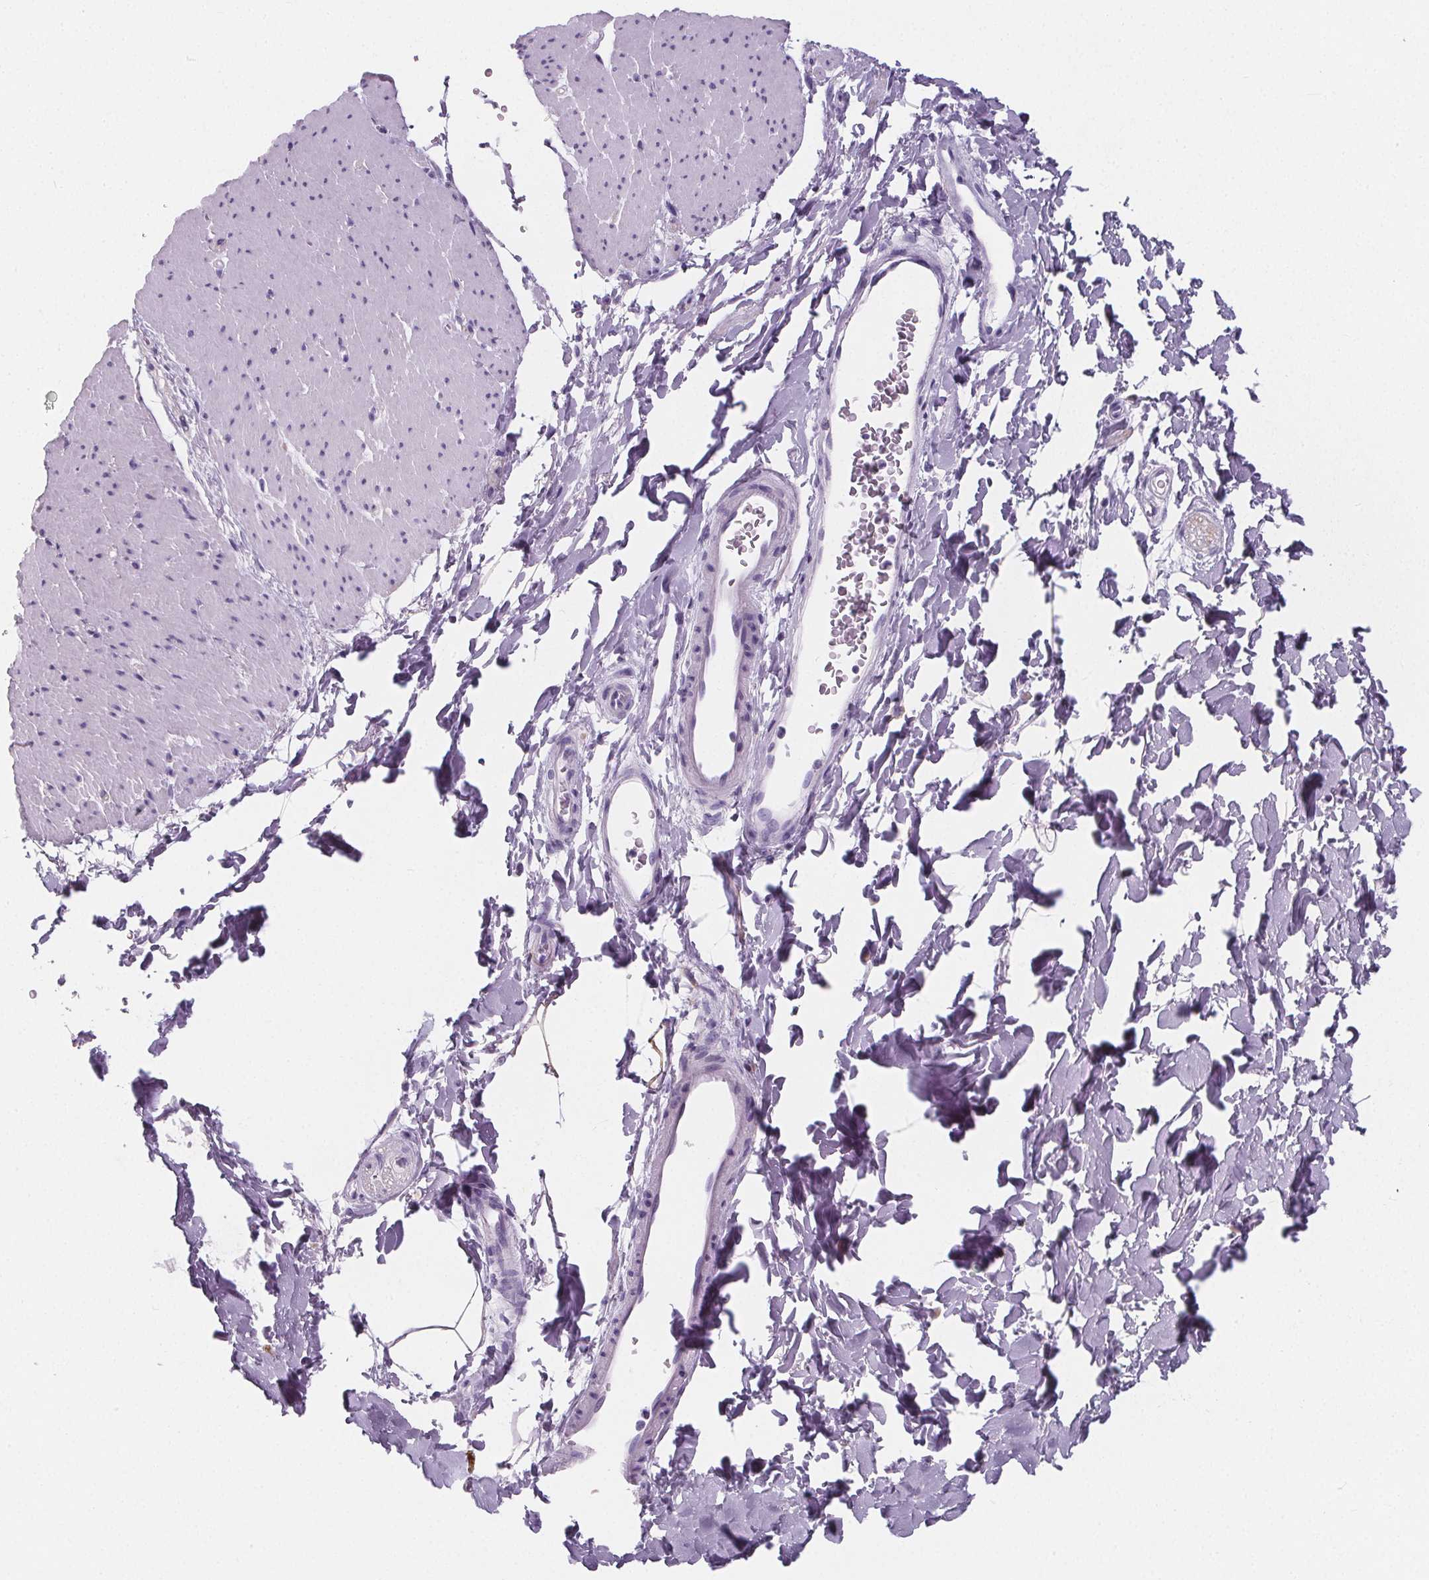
{"staining": {"intensity": "negative", "quantity": "none", "location": "none"}, "tissue": "smooth muscle", "cell_type": "Smooth muscle cells", "image_type": "normal", "snomed": [{"axis": "morphology", "description": "Normal tissue, NOS"}, {"axis": "topography", "description": "Smooth muscle"}, {"axis": "topography", "description": "Rectum"}], "caption": "High power microscopy micrograph of an immunohistochemistry (IHC) histopathology image of benign smooth muscle, revealing no significant positivity in smooth muscle cells. (Immunohistochemistry, brightfield microscopy, high magnification).", "gene": "ADRB1", "patient": {"sex": "male", "age": 53}}